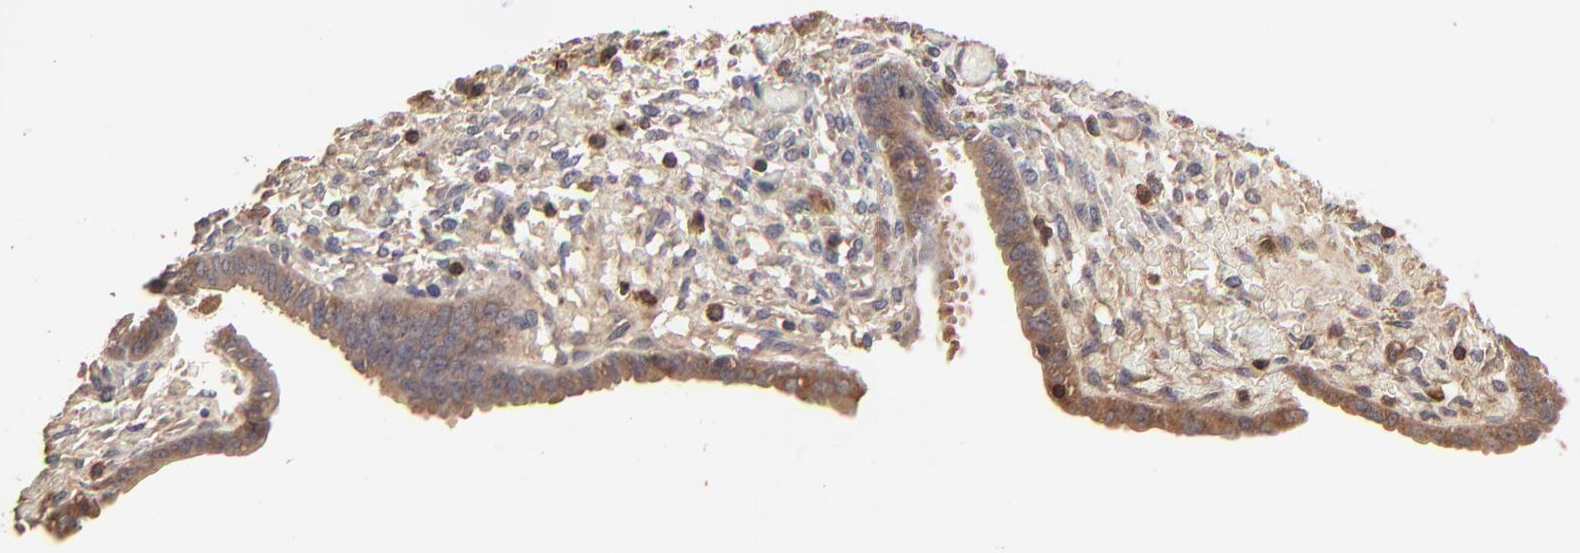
{"staining": {"intensity": "weak", "quantity": "25%-75%", "location": "cytoplasmic/membranous"}, "tissue": "endometrium", "cell_type": "Cells in endometrial stroma", "image_type": "normal", "snomed": [{"axis": "morphology", "description": "Normal tissue, NOS"}, {"axis": "topography", "description": "Endometrium"}], "caption": "Normal endometrium exhibits weak cytoplasmic/membranous positivity in about 25%-75% of cells in endometrial stroma, visualized by immunohistochemistry.", "gene": "STON2", "patient": {"sex": "female", "age": 42}}